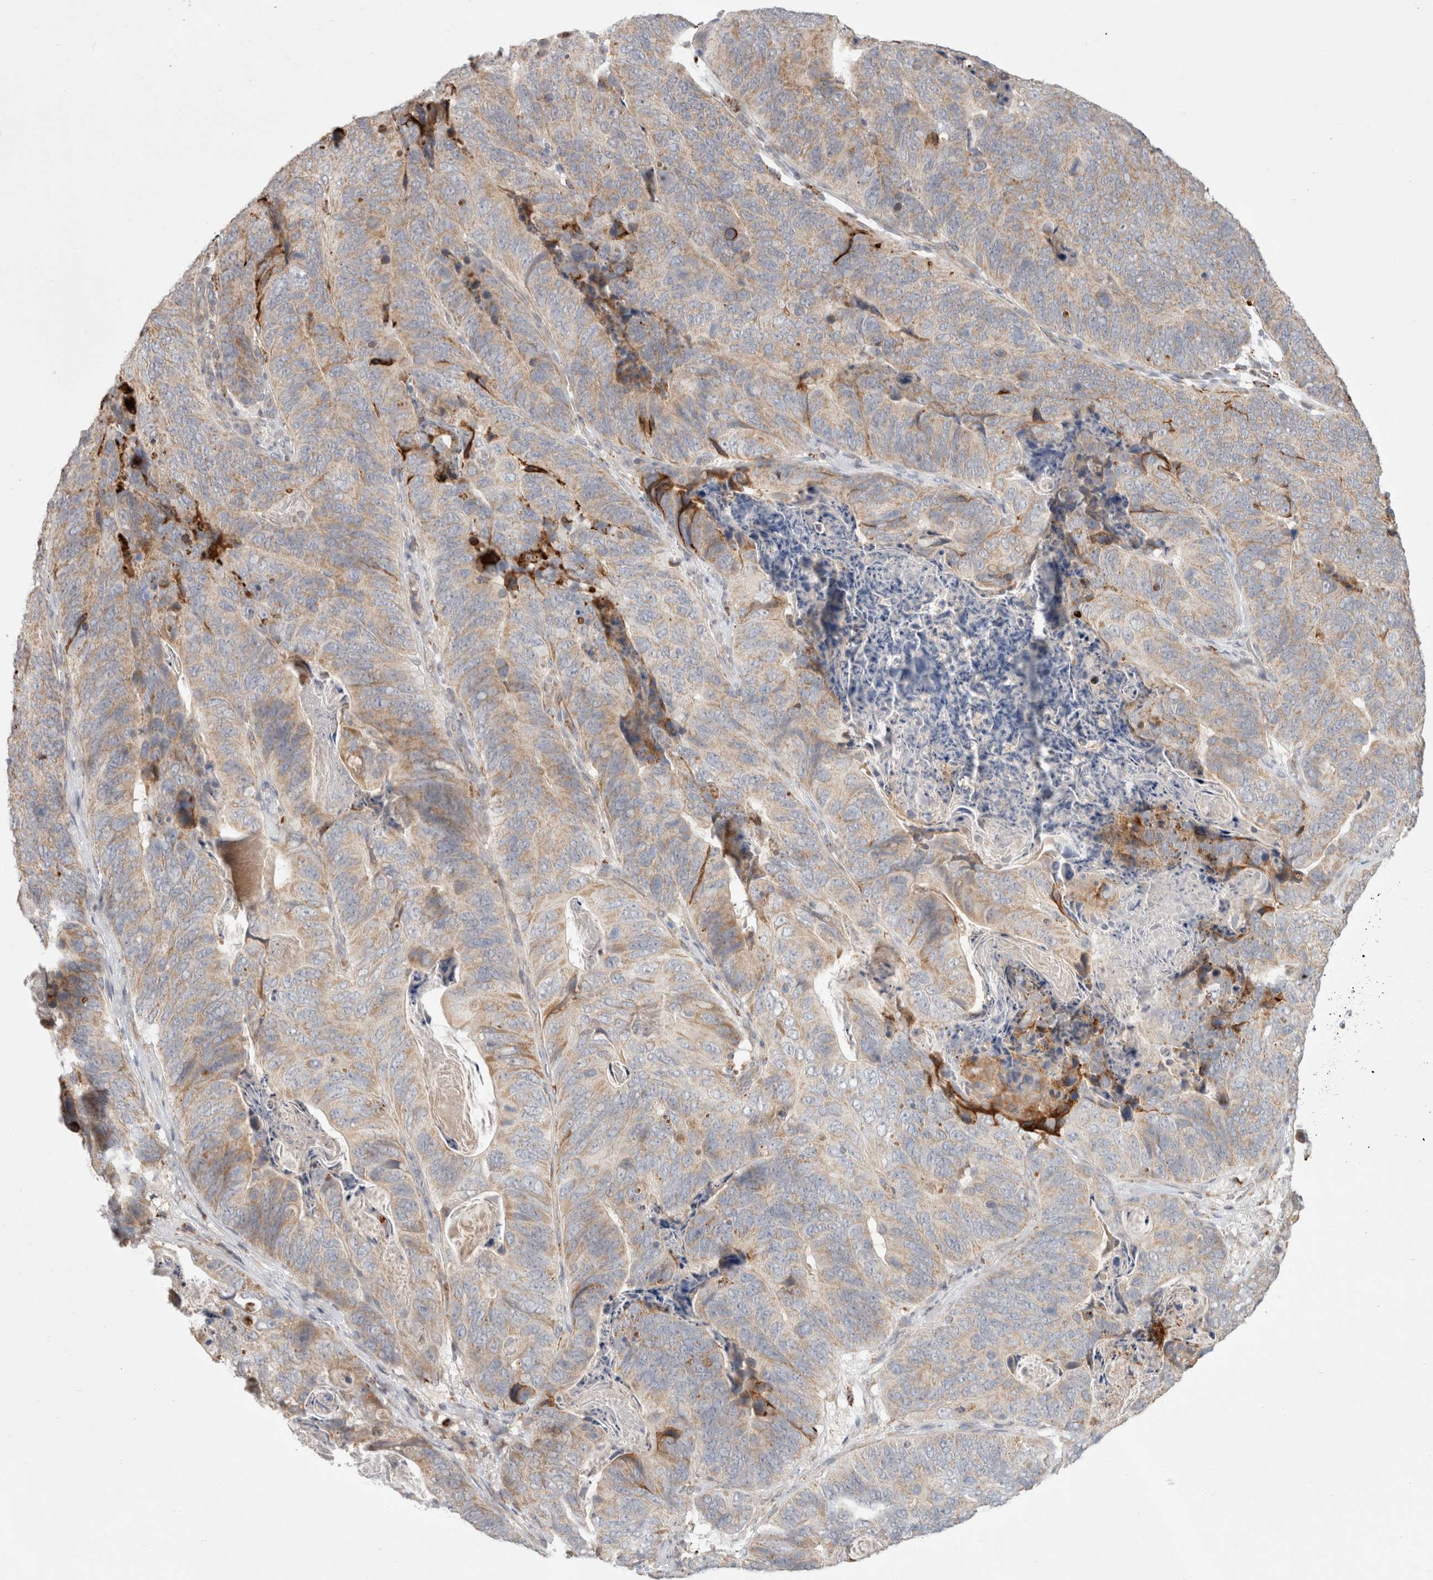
{"staining": {"intensity": "weak", "quantity": ">75%", "location": "cytoplasmic/membranous"}, "tissue": "stomach cancer", "cell_type": "Tumor cells", "image_type": "cancer", "snomed": [{"axis": "morphology", "description": "Normal tissue, NOS"}, {"axis": "morphology", "description": "Adenocarcinoma, NOS"}, {"axis": "topography", "description": "Stomach"}], "caption": "Stomach cancer (adenocarcinoma) stained with DAB (3,3'-diaminobenzidine) immunohistochemistry (IHC) exhibits low levels of weak cytoplasmic/membranous expression in approximately >75% of tumor cells.", "gene": "HROB", "patient": {"sex": "female", "age": 89}}